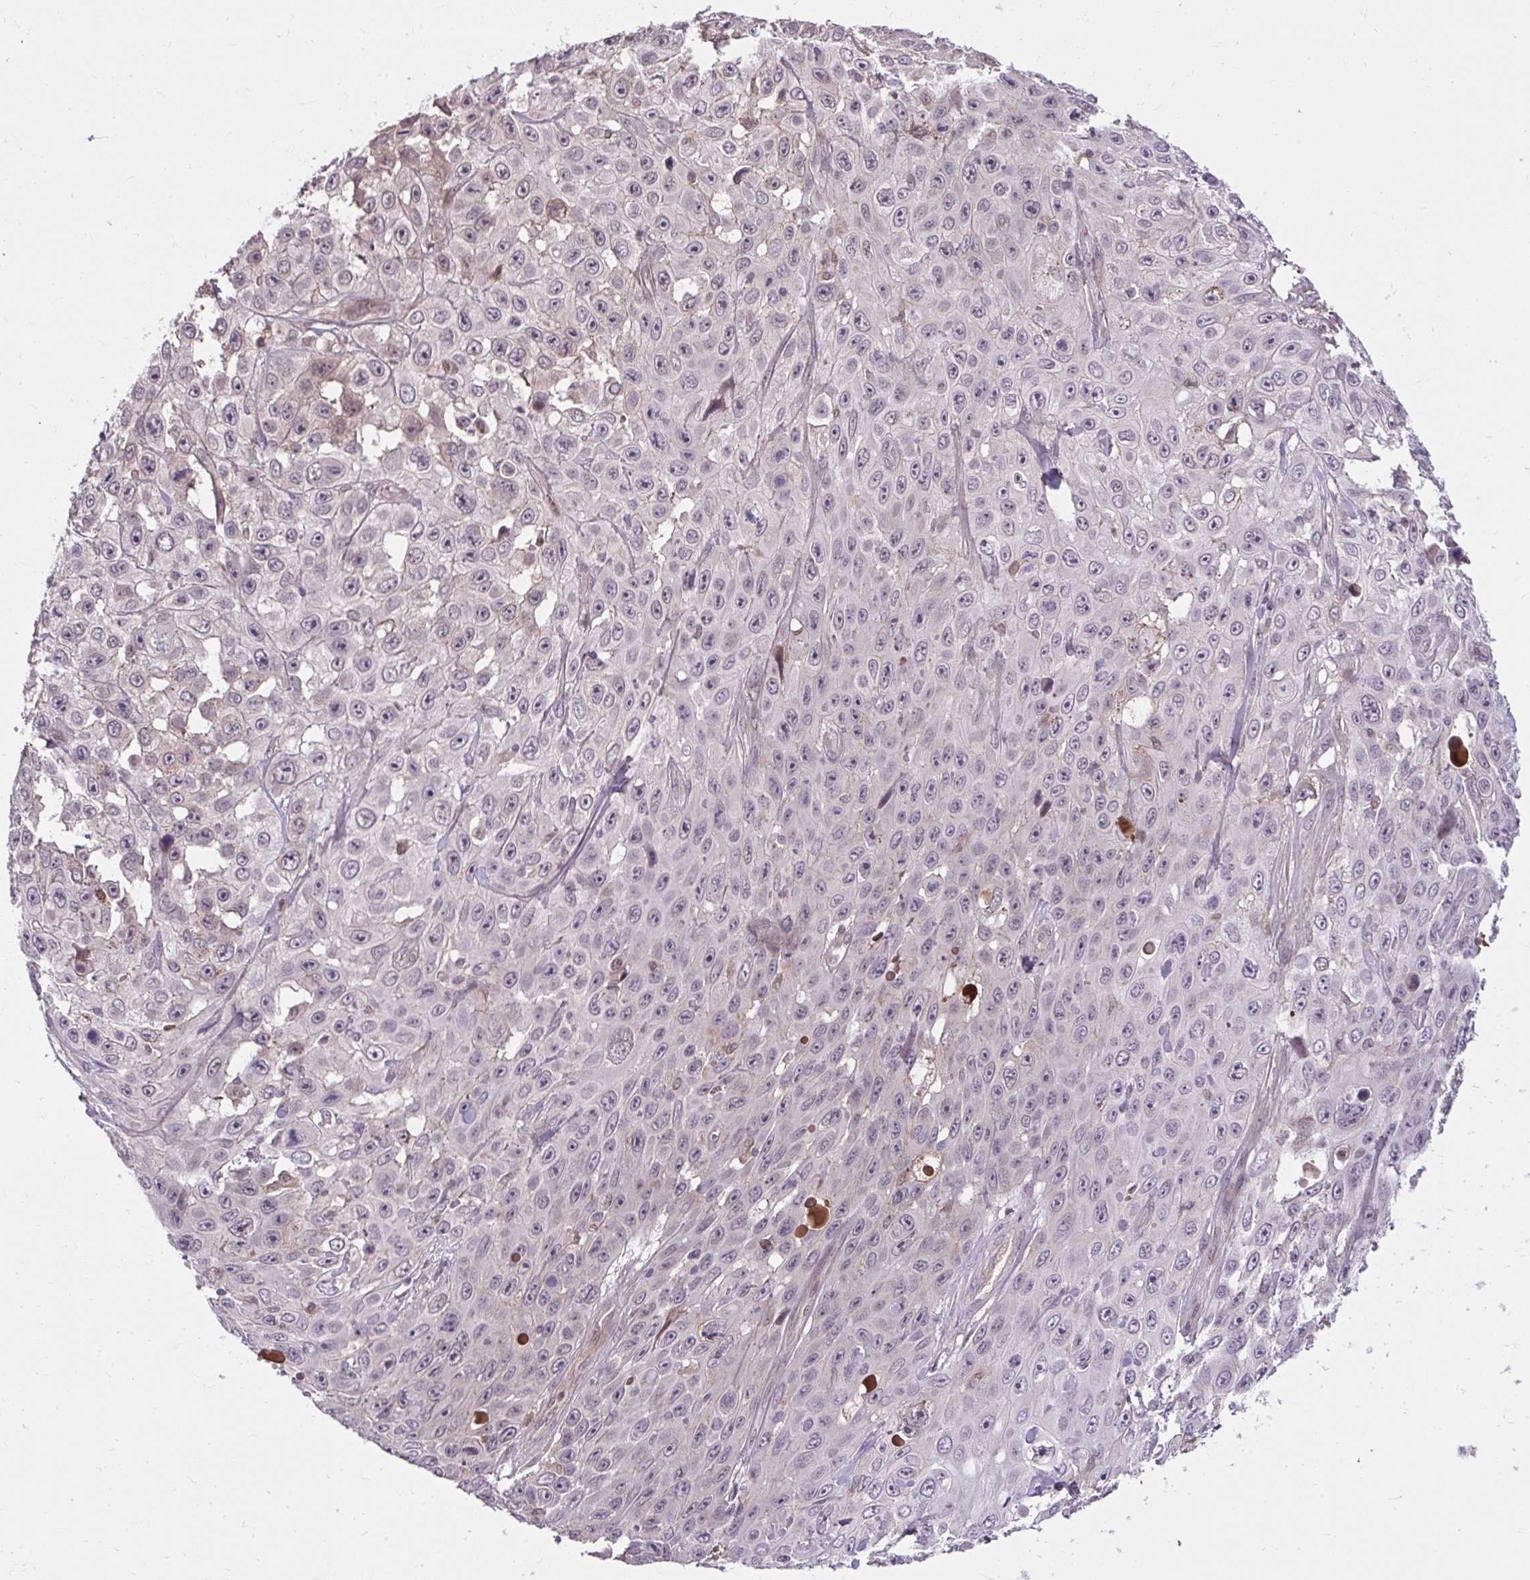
{"staining": {"intensity": "weak", "quantity": "<25%", "location": "nuclear"}, "tissue": "skin cancer", "cell_type": "Tumor cells", "image_type": "cancer", "snomed": [{"axis": "morphology", "description": "Squamous cell carcinoma, NOS"}, {"axis": "topography", "description": "Skin"}], "caption": "IHC of human skin cancer (squamous cell carcinoma) shows no staining in tumor cells.", "gene": "ZSCAN9", "patient": {"sex": "male", "age": 82}}